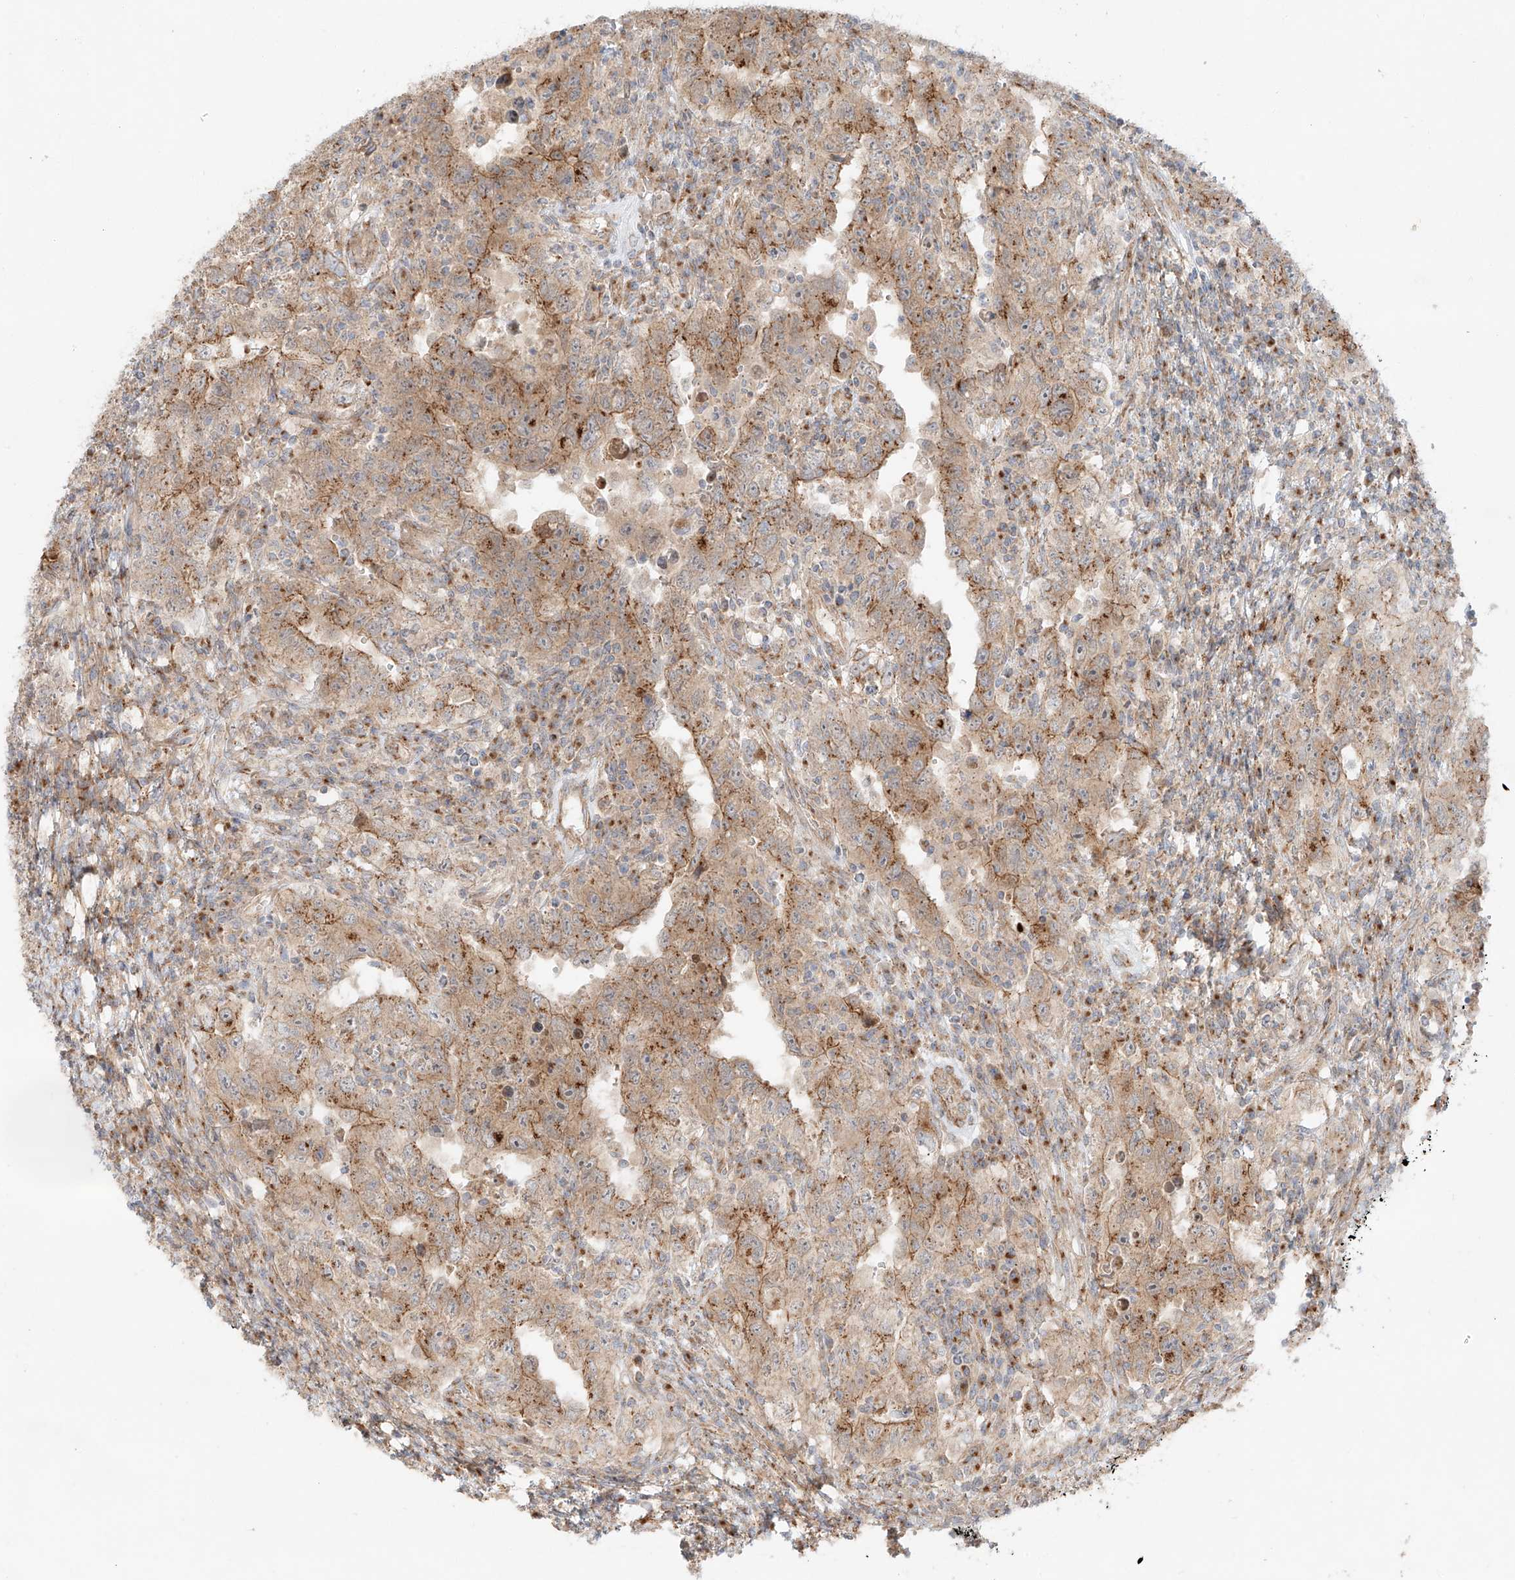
{"staining": {"intensity": "moderate", "quantity": ">75%", "location": "cytoplasmic/membranous"}, "tissue": "testis cancer", "cell_type": "Tumor cells", "image_type": "cancer", "snomed": [{"axis": "morphology", "description": "Carcinoma, Embryonal, NOS"}, {"axis": "topography", "description": "Testis"}], "caption": "Moderate cytoplasmic/membranous protein positivity is appreciated in approximately >75% of tumor cells in embryonal carcinoma (testis).", "gene": "ZNF287", "patient": {"sex": "male", "age": 26}}